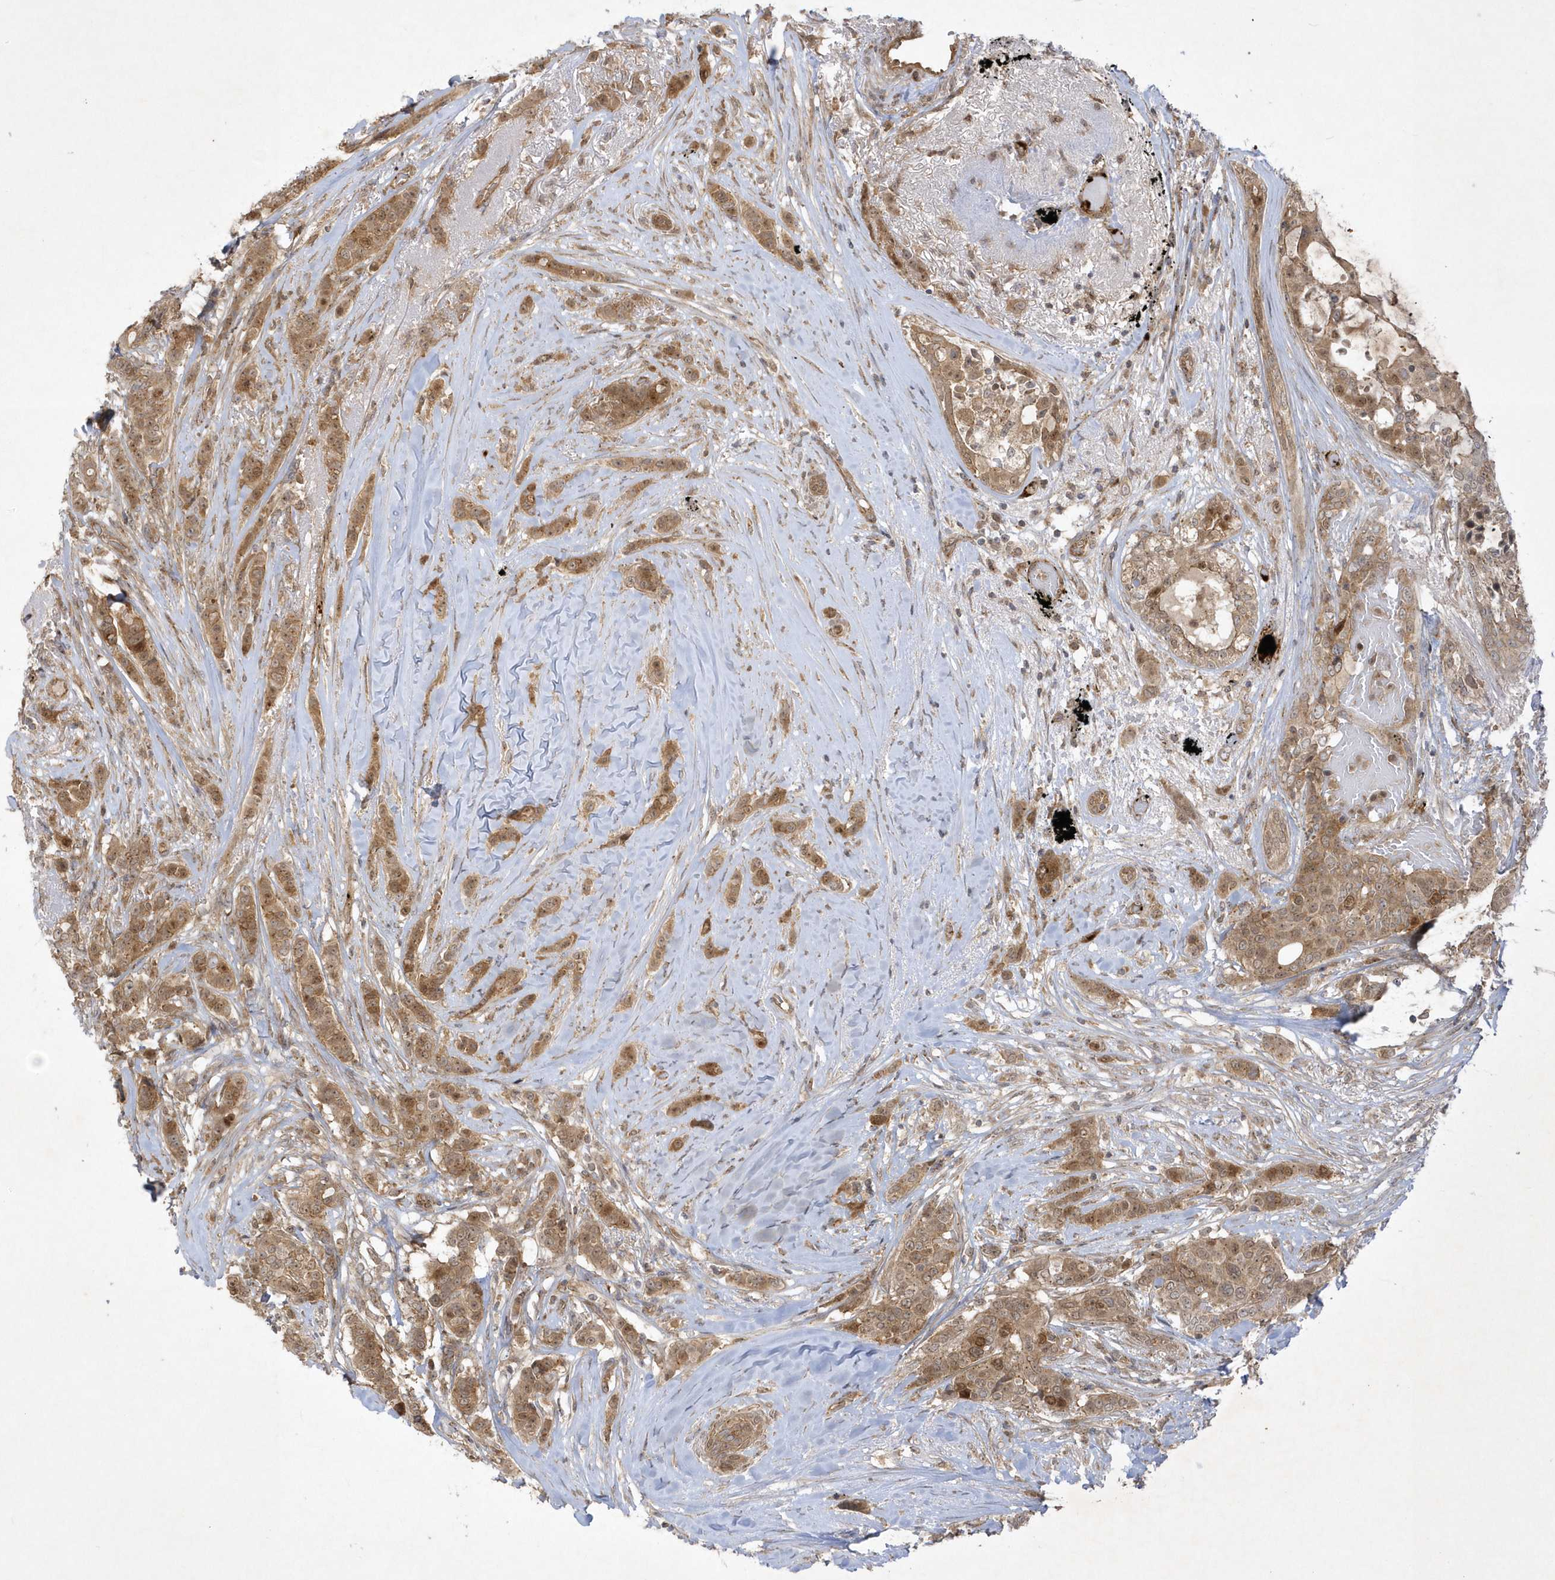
{"staining": {"intensity": "moderate", "quantity": ">75%", "location": "cytoplasmic/membranous,nuclear"}, "tissue": "breast cancer", "cell_type": "Tumor cells", "image_type": "cancer", "snomed": [{"axis": "morphology", "description": "Lobular carcinoma"}, {"axis": "topography", "description": "Breast"}], "caption": "Lobular carcinoma (breast) stained with a protein marker displays moderate staining in tumor cells.", "gene": "NAF1", "patient": {"sex": "female", "age": 51}}